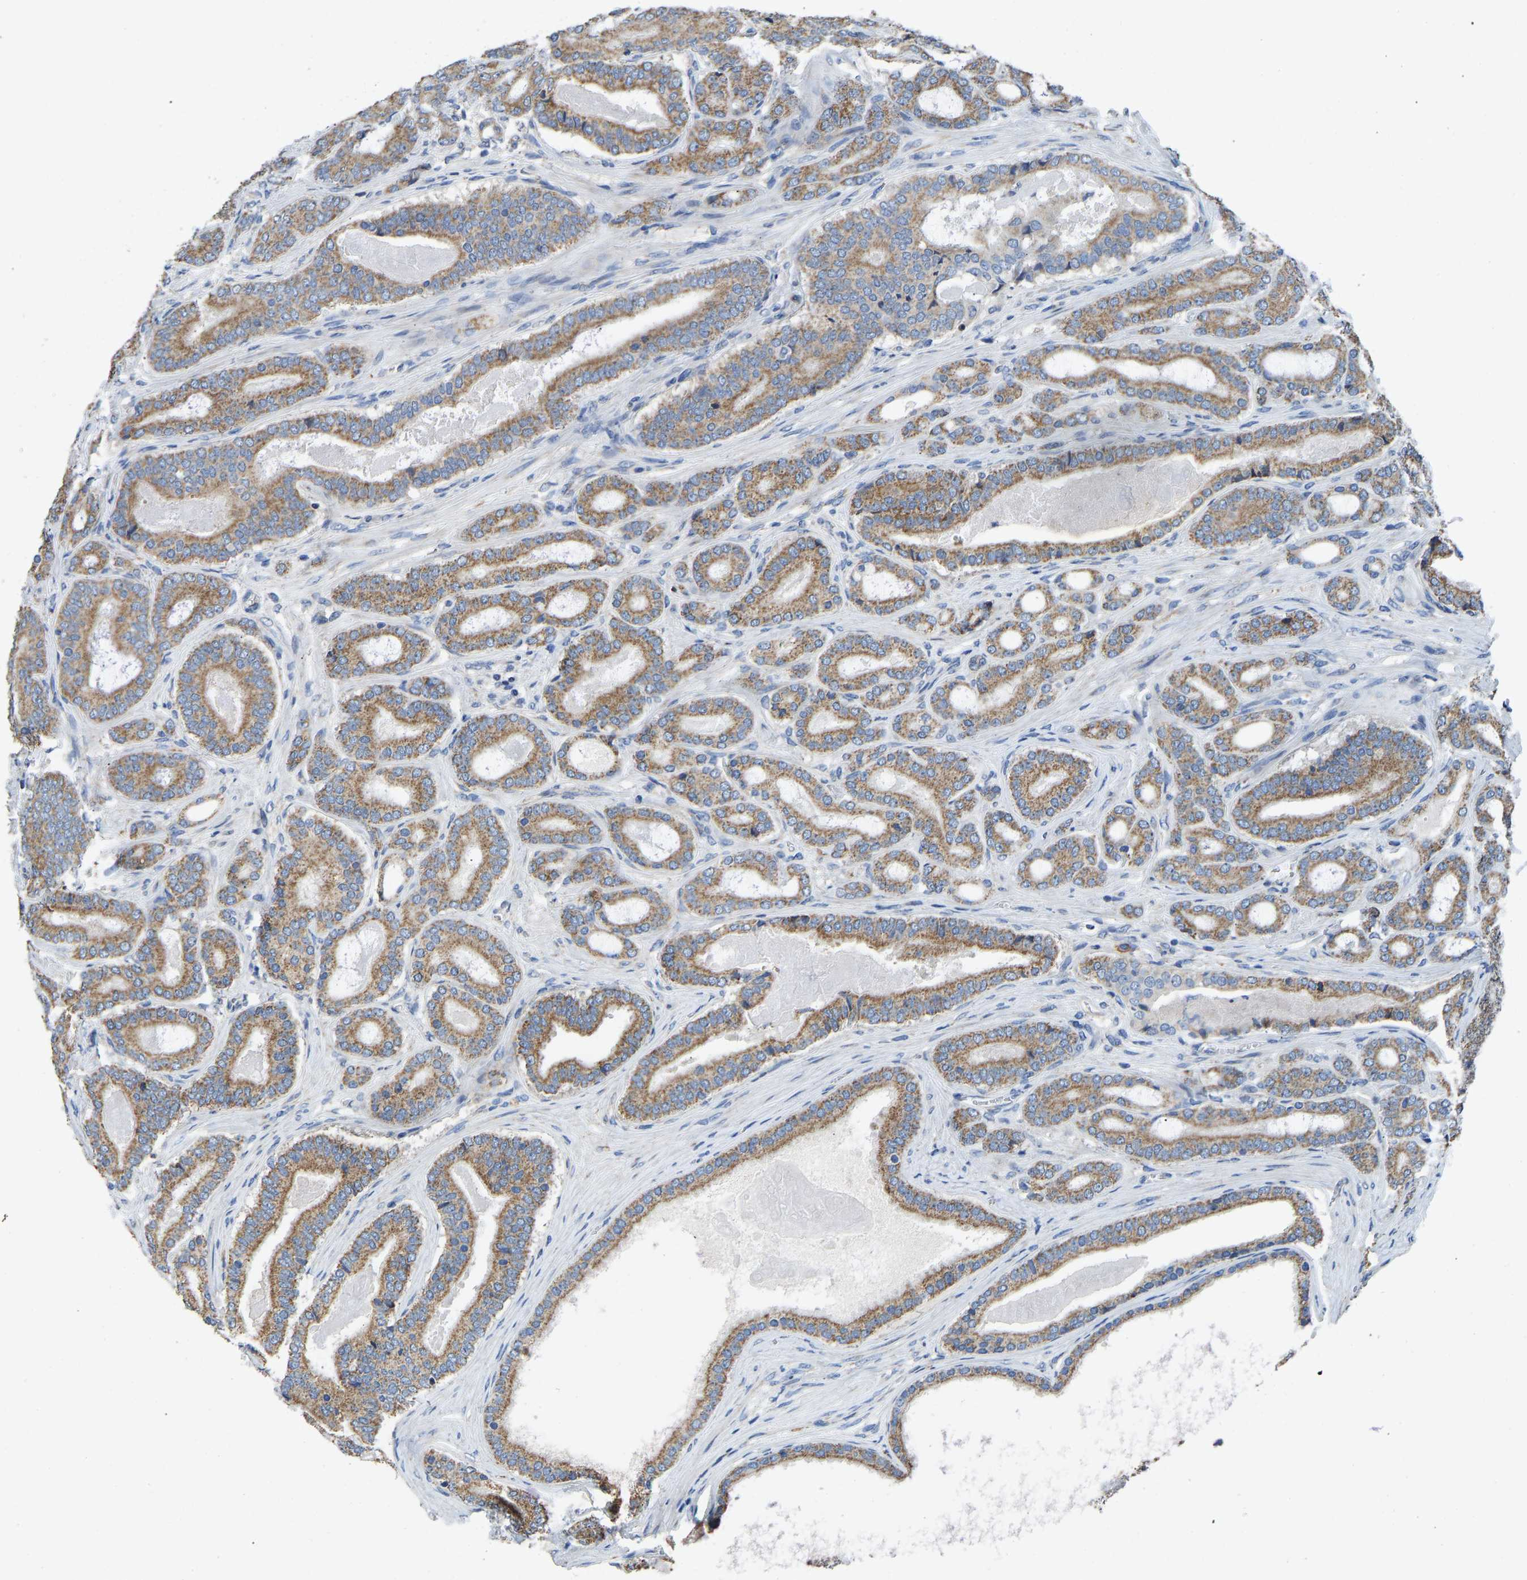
{"staining": {"intensity": "moderate", "quantity": ">75%", "location": "cytoplasmic/membranous"}, "tissue": "prostate cancer", "cell_type": "Tumor cells", "image_type": "cancer", "snomed": [{"axis": "morphology", "description": "Adenocarcinoma, High grade"}, {"axis": "topography", "description": "Prostate"}], "caption": "Human adenocarcinoma (high-grade) (prostate) stained for a protein (brown) demonstrates moderate cytoplasmic/membranous positive staining in approximately >75% of tumor cells.", "gene": "TMEM150A", "patient": {"sex": "male", "age": 60}}